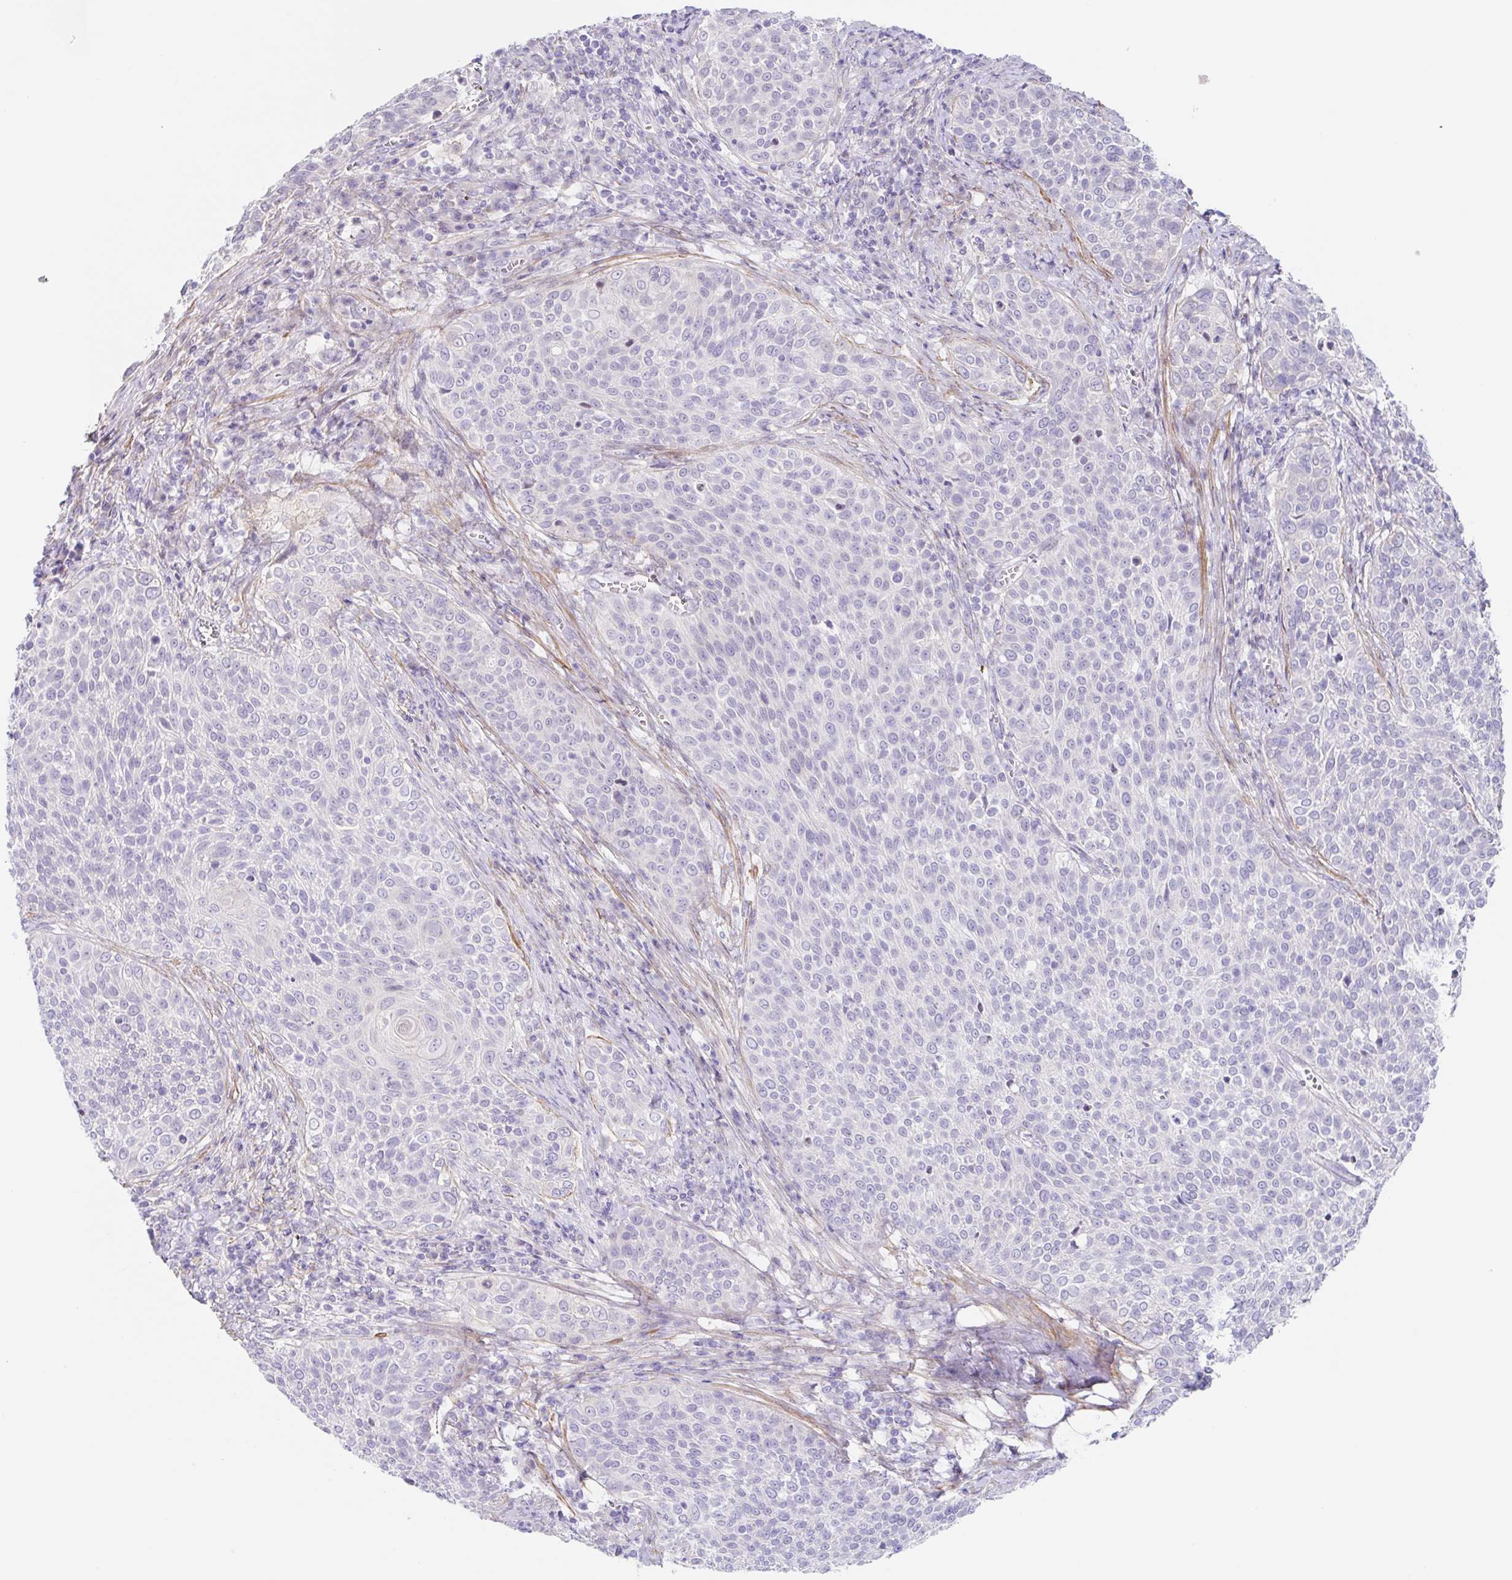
{"staining": {"intensity": "negative", "quantity": "none", "location": "none"}, "tissue": "cervical cancer", "cell_type": "Tumor cells", "image_type": "cancer", "snomed": [{"axis": "morphology", "description": "Squamous cell carcinoma, NOS"}, {"axis": "topography", "description": "Cervix"}], "caption": "Tumor cells show no significant positivity in cervical squamous cell carcinoma.", "gene": "DCAF17", "patient": {"sex": "female", "age": 31}}